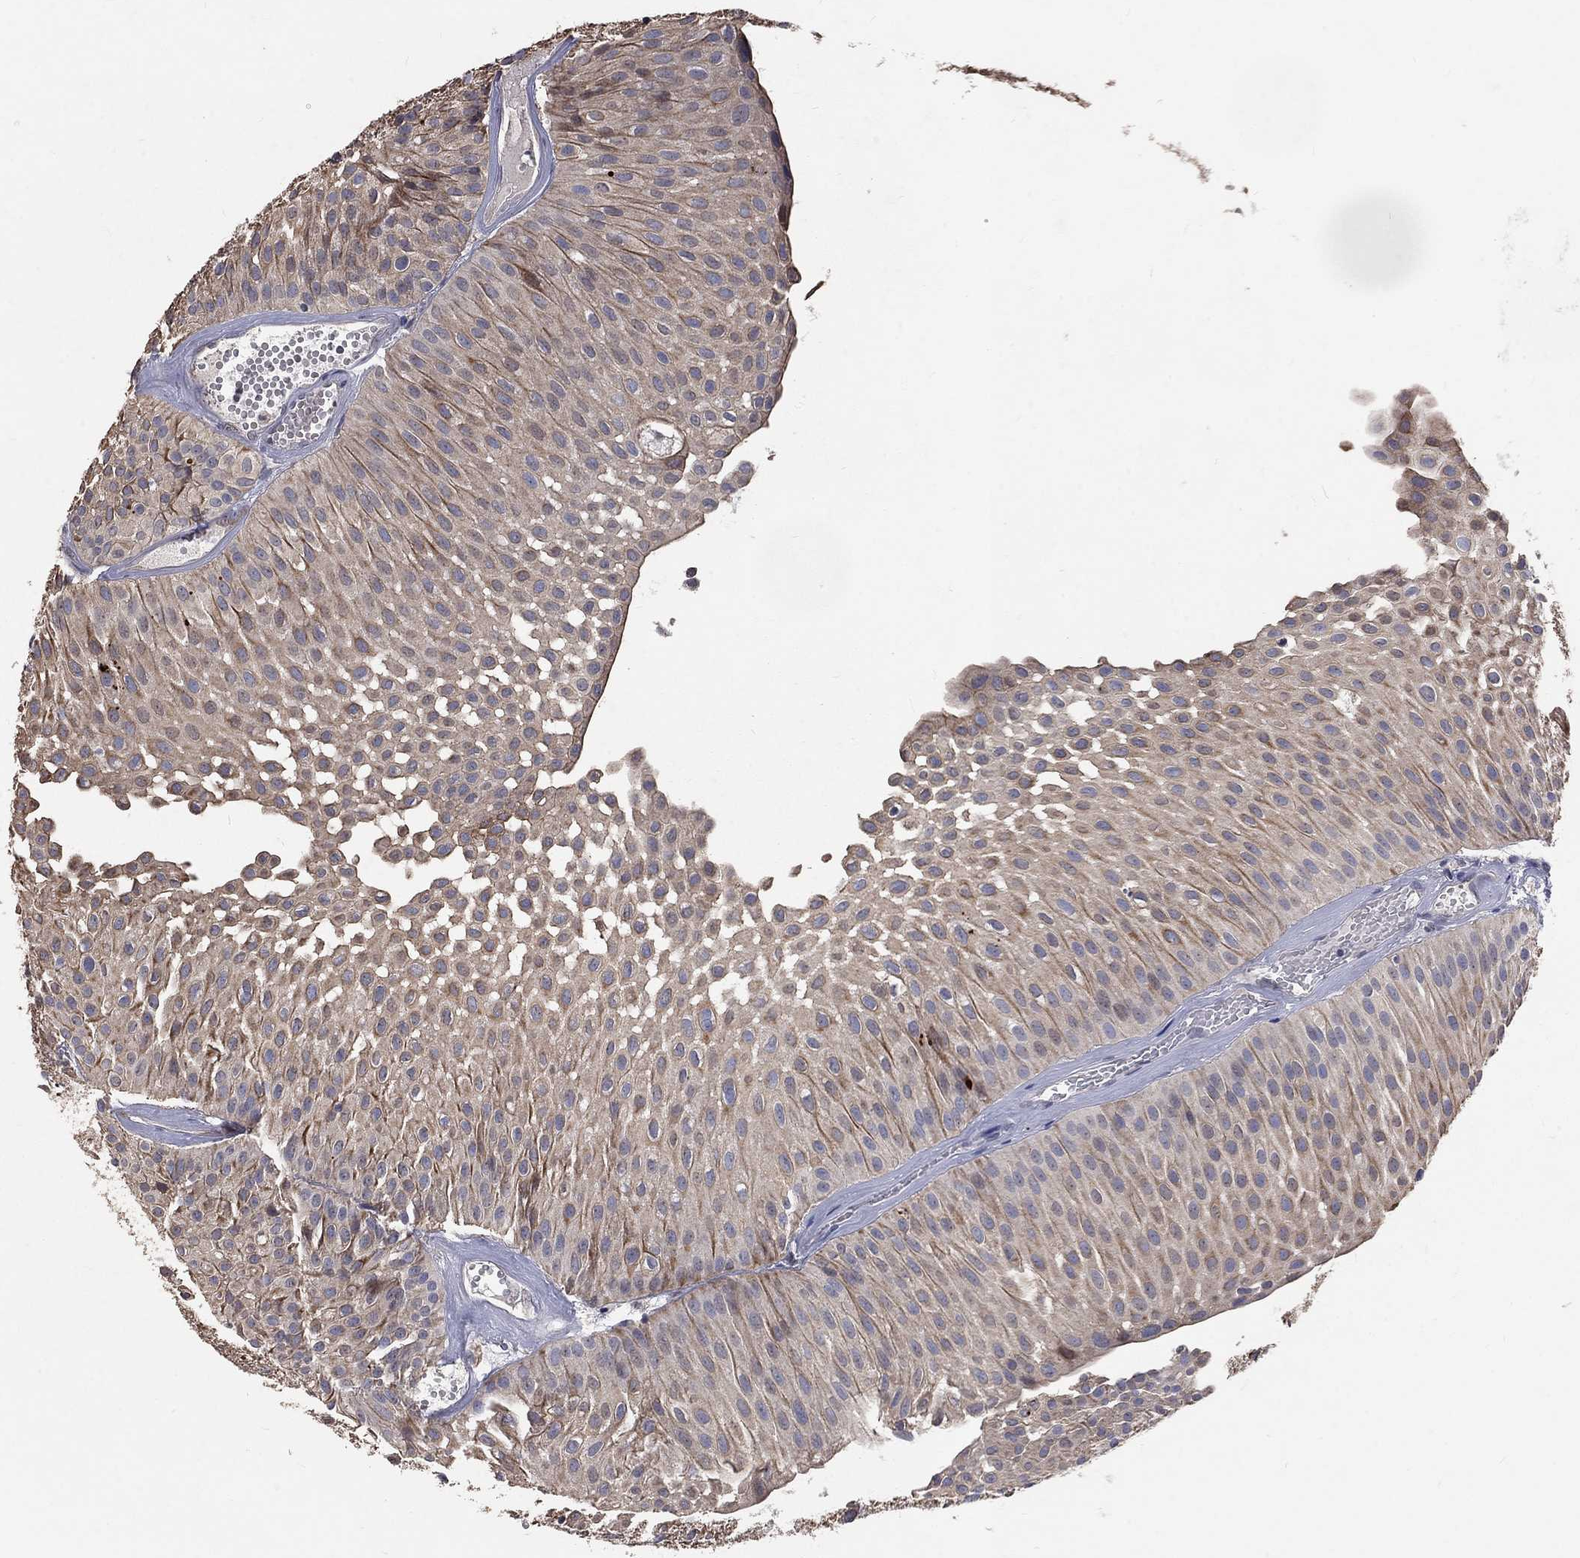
{"staining": {"intensity": "negative", "quantity": "none", "location": "none"}, "tissue": "urothelial cancer", "cell_type": "Tumor cells", "image_type": "cancer", "snomed": [{"axis": "morphology", "description": "Urothelial carcinoma, Low grade"}, {"axis": "topography", "description": "Urinary bladder"}], "caption": "An image of urothelial cancer stained for a protein reveals no brown staining in tumor cells.", "gene": "CHST5", "patient": {"sex": "male", "age": 64}}